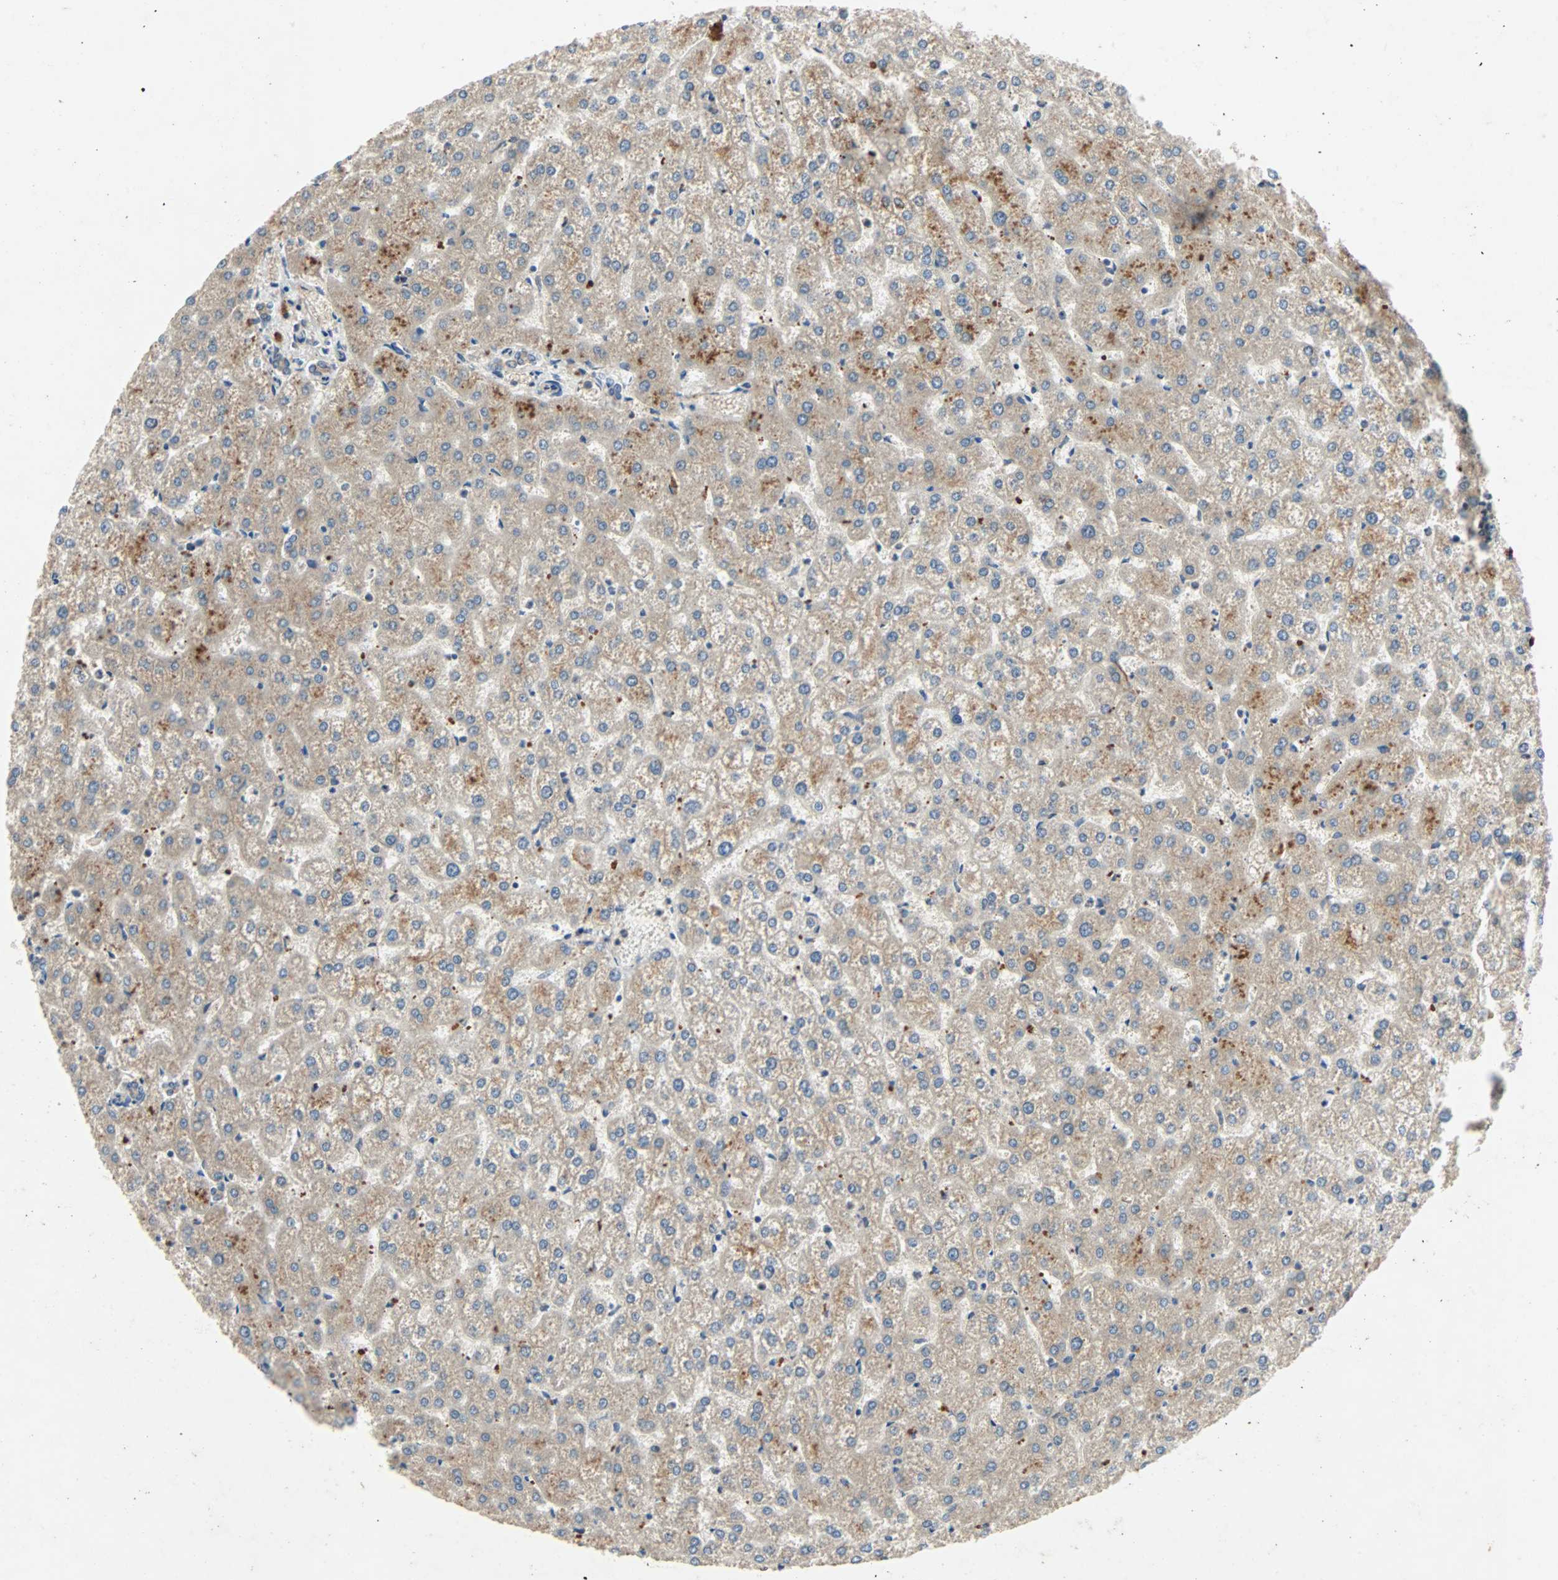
{"staining": {"intensity": "weak", "quantity": ">75%", "location": "cytoplasmic/membranous"}, "tissue": "liver", "cell_type": "Cholangiocytes", "image_type": "normal", "snomed": [{"axis": "morphology", "description": "Normal tissue, NOS"}, {"axis": "topography", "description": "Liver"}], "caption": "Liver stained for a protein (brown) reveals weak cytoplasmic/membranous positive positivity in about >75% of cholangiocytes.", "gene": "XYLT1", "patient": {"sex": "female", "age": 32}}